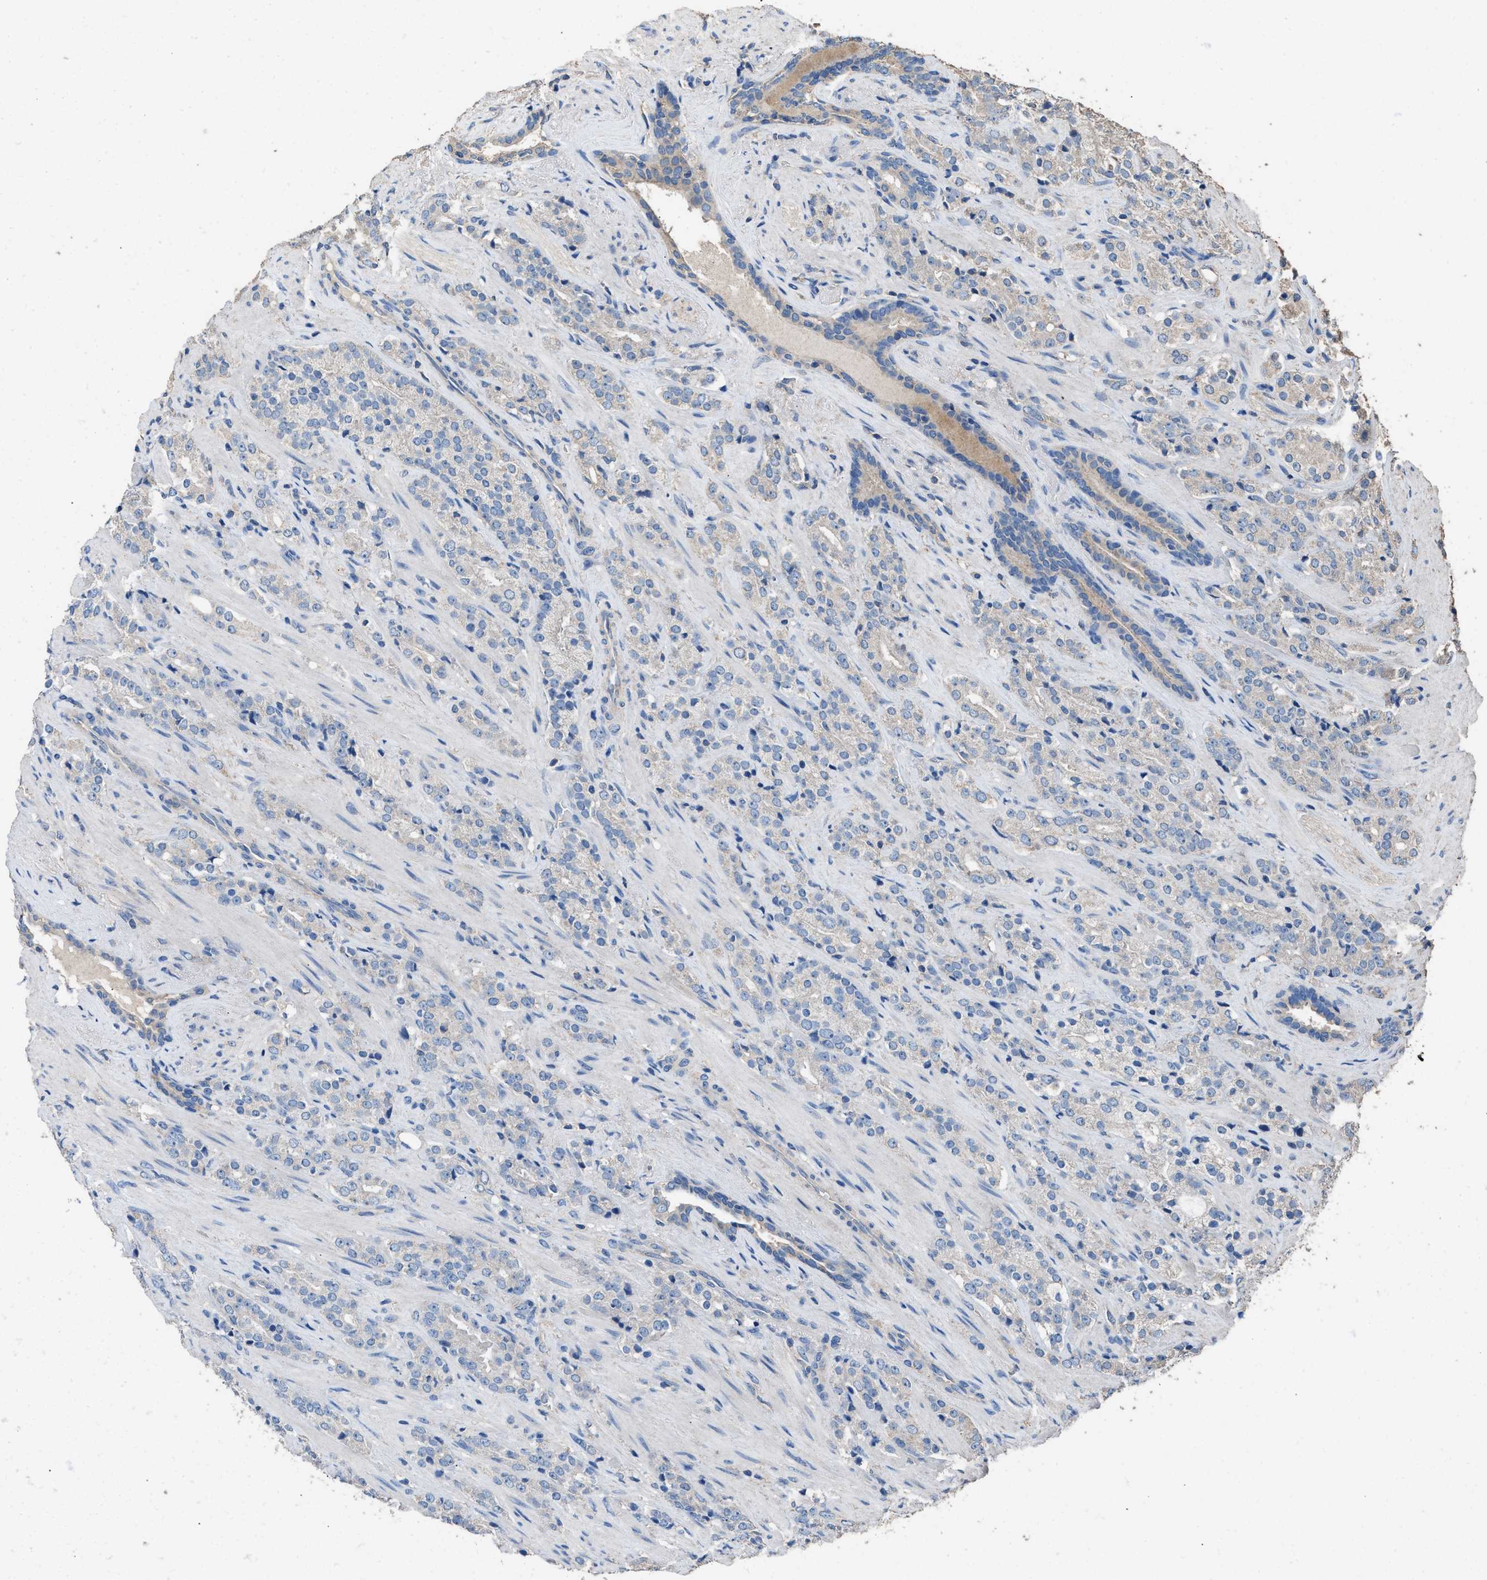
{"staining": {"intensity": "weak", "quantity": "<25%", "location": "cytoplasmic/membranous"}, "tissue": "prostate cancer", "cell_type": "Tumor cells", "image_type": "cancer", "snomed": [{"axis": "morphology", "description": "Adenocarcinoma, High grade"}, {"axis": "topography", "description": "Prostate"}], "caption": "DAB immunohistochemical staining of human prostate cancer exhibits no significant staining in tumor cells.", "gene": "ITSN1", "patient": {"sex": "male", "age": 71}}